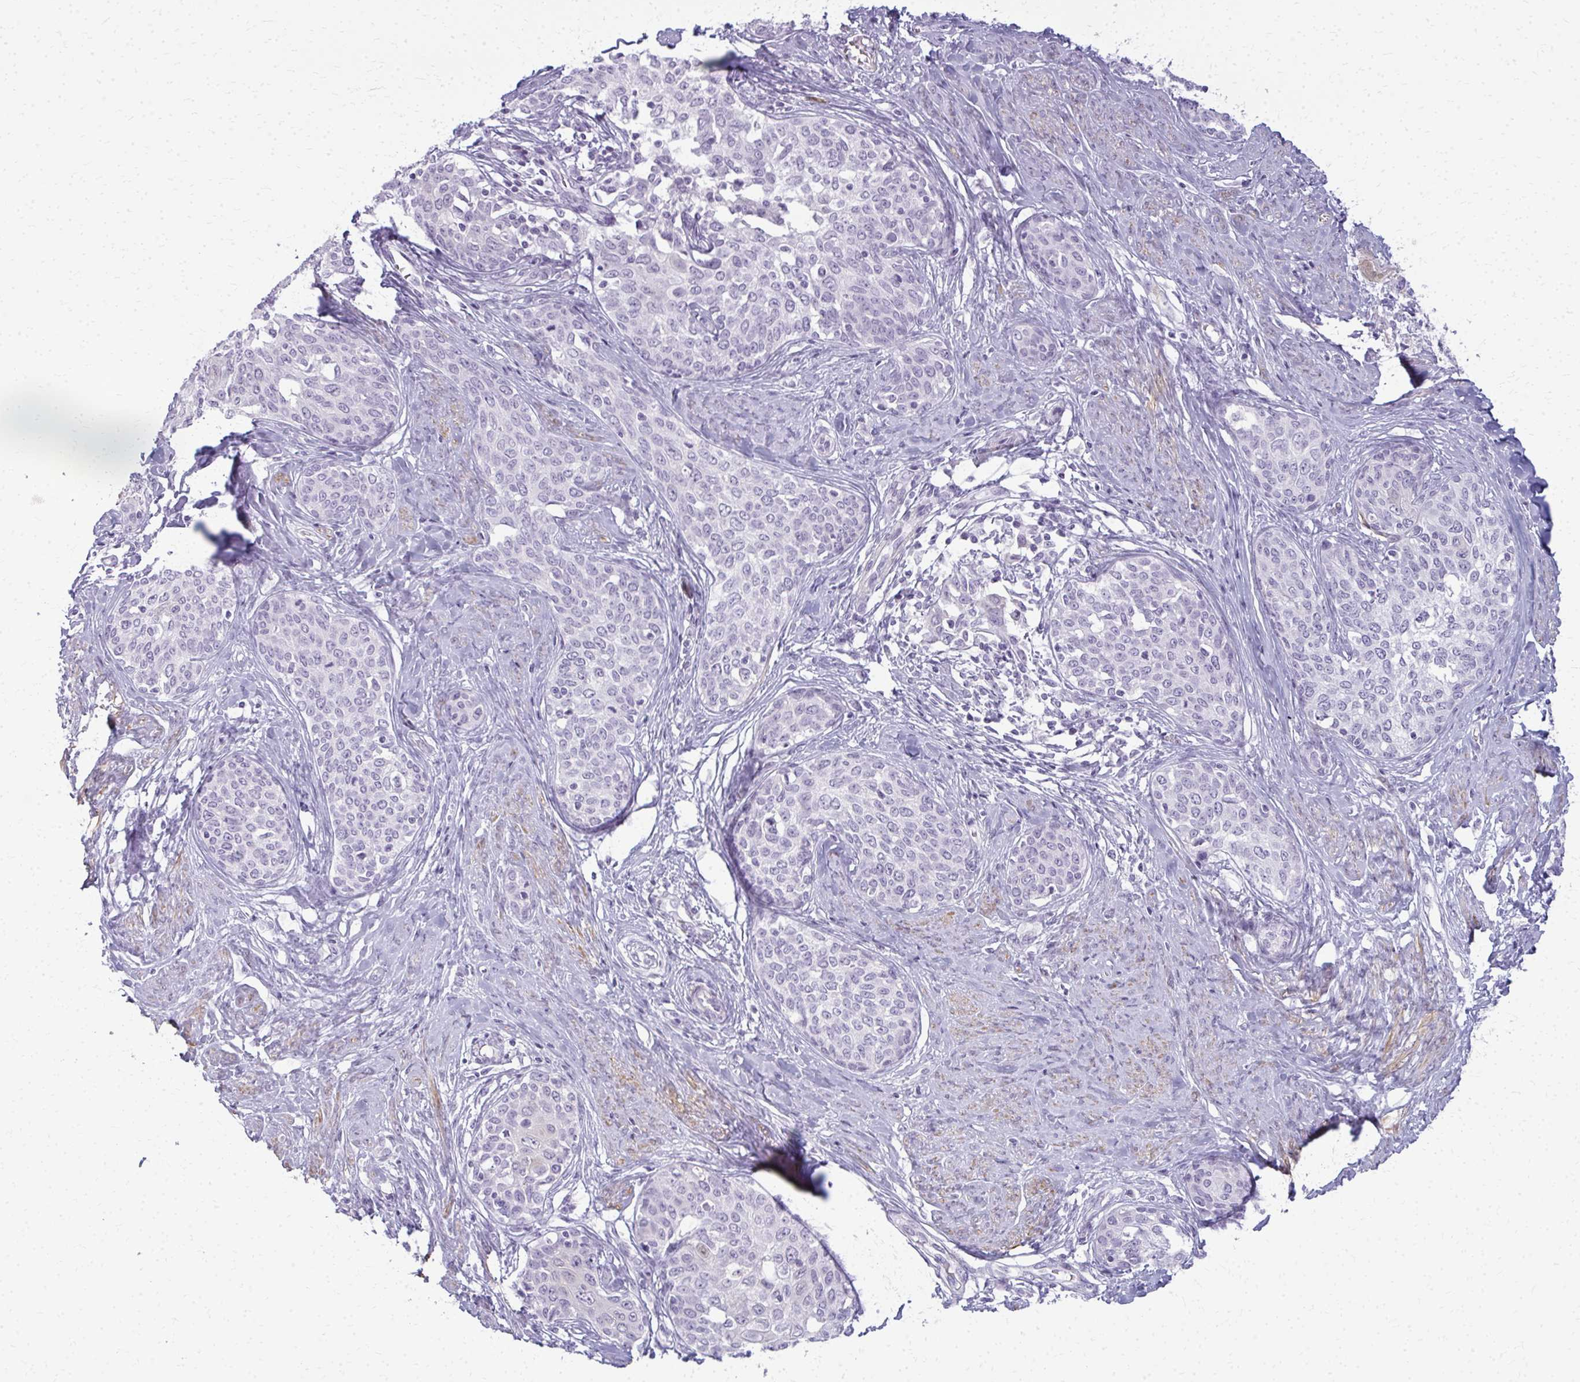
{"staining": {"intensity": "negative", "quantity": "none", "location": "none"}, "tissue": "cervical cancer", "cell_type": "Tumor cells", "image_type": "cancer", "snomed": [{"axis": "morphology", "description": "Squamous cell carcinoma, NOS"}, {"axis": "morphology", "description": "Adenocarcinoma, NOS"}, {"axis": "topography", "description": "Cervix"}], "caption": "Tumor cells show no significant expression in cervical cancer. The staining was performed using DAB (3,3'-diaminobenzidine) to visualize the protein expression in brown, while the nuclei were stained in blue with hematoxylin (Magnification: 20x).", "gene": "CA3", "patient": {"sex": "female", "age": 52}}